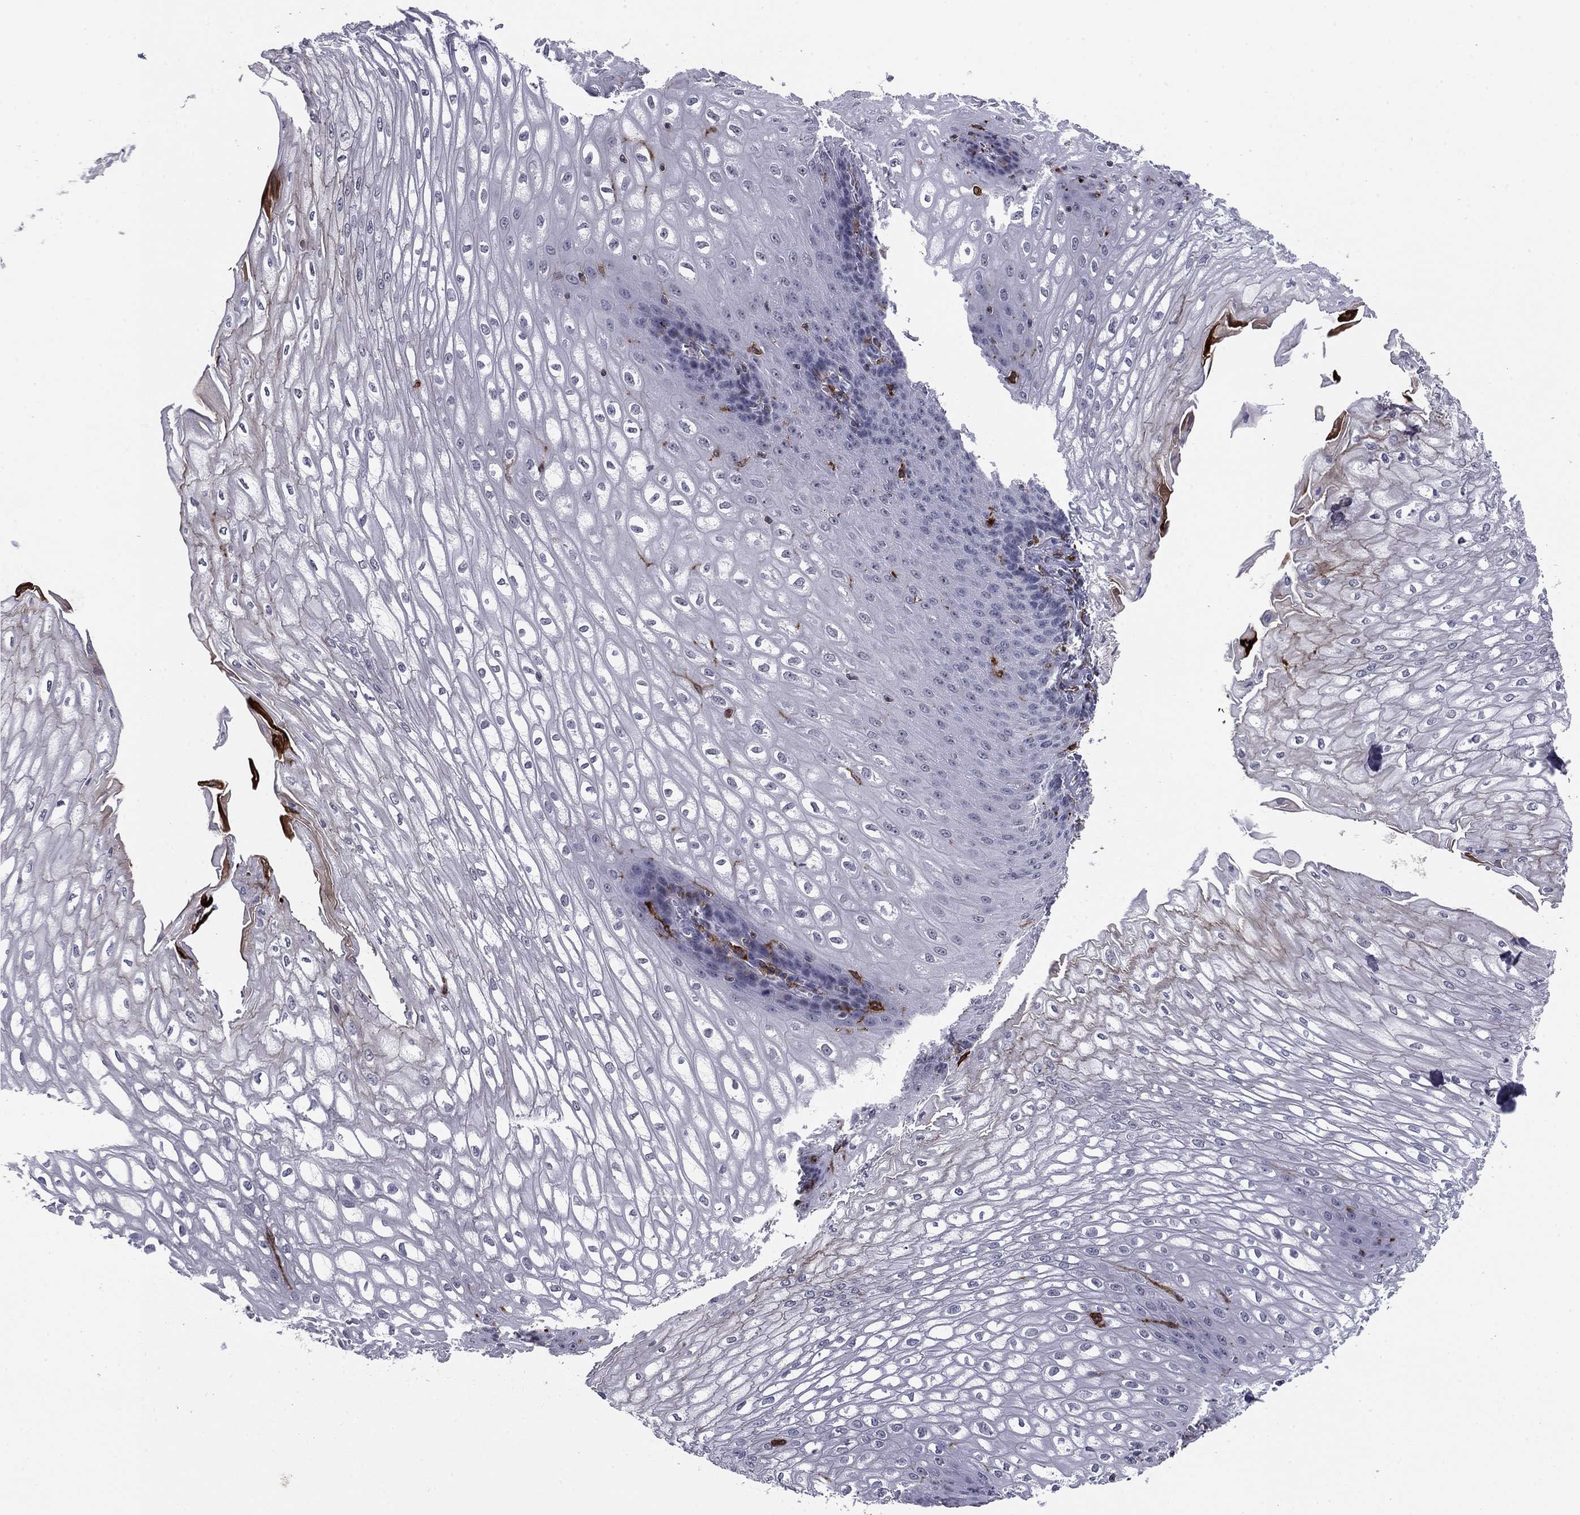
{"staining": {"intensity": "negative", "quantity": "none", "location": "none"}, "tissue": "esophagus", "cell_type": "Squamous epithelial cells", "image_type": "normal", "snomed": [{"axis": "morphology", "description": "Normal tissue, NOS"}, {"axis": "topography", "description": "Esophagus"}], "caption": "There is no significant expression in squamous epithelial cells of esophagus.", "gene": "PLCB2", "patient": {"sex": "male", "age": 58}}